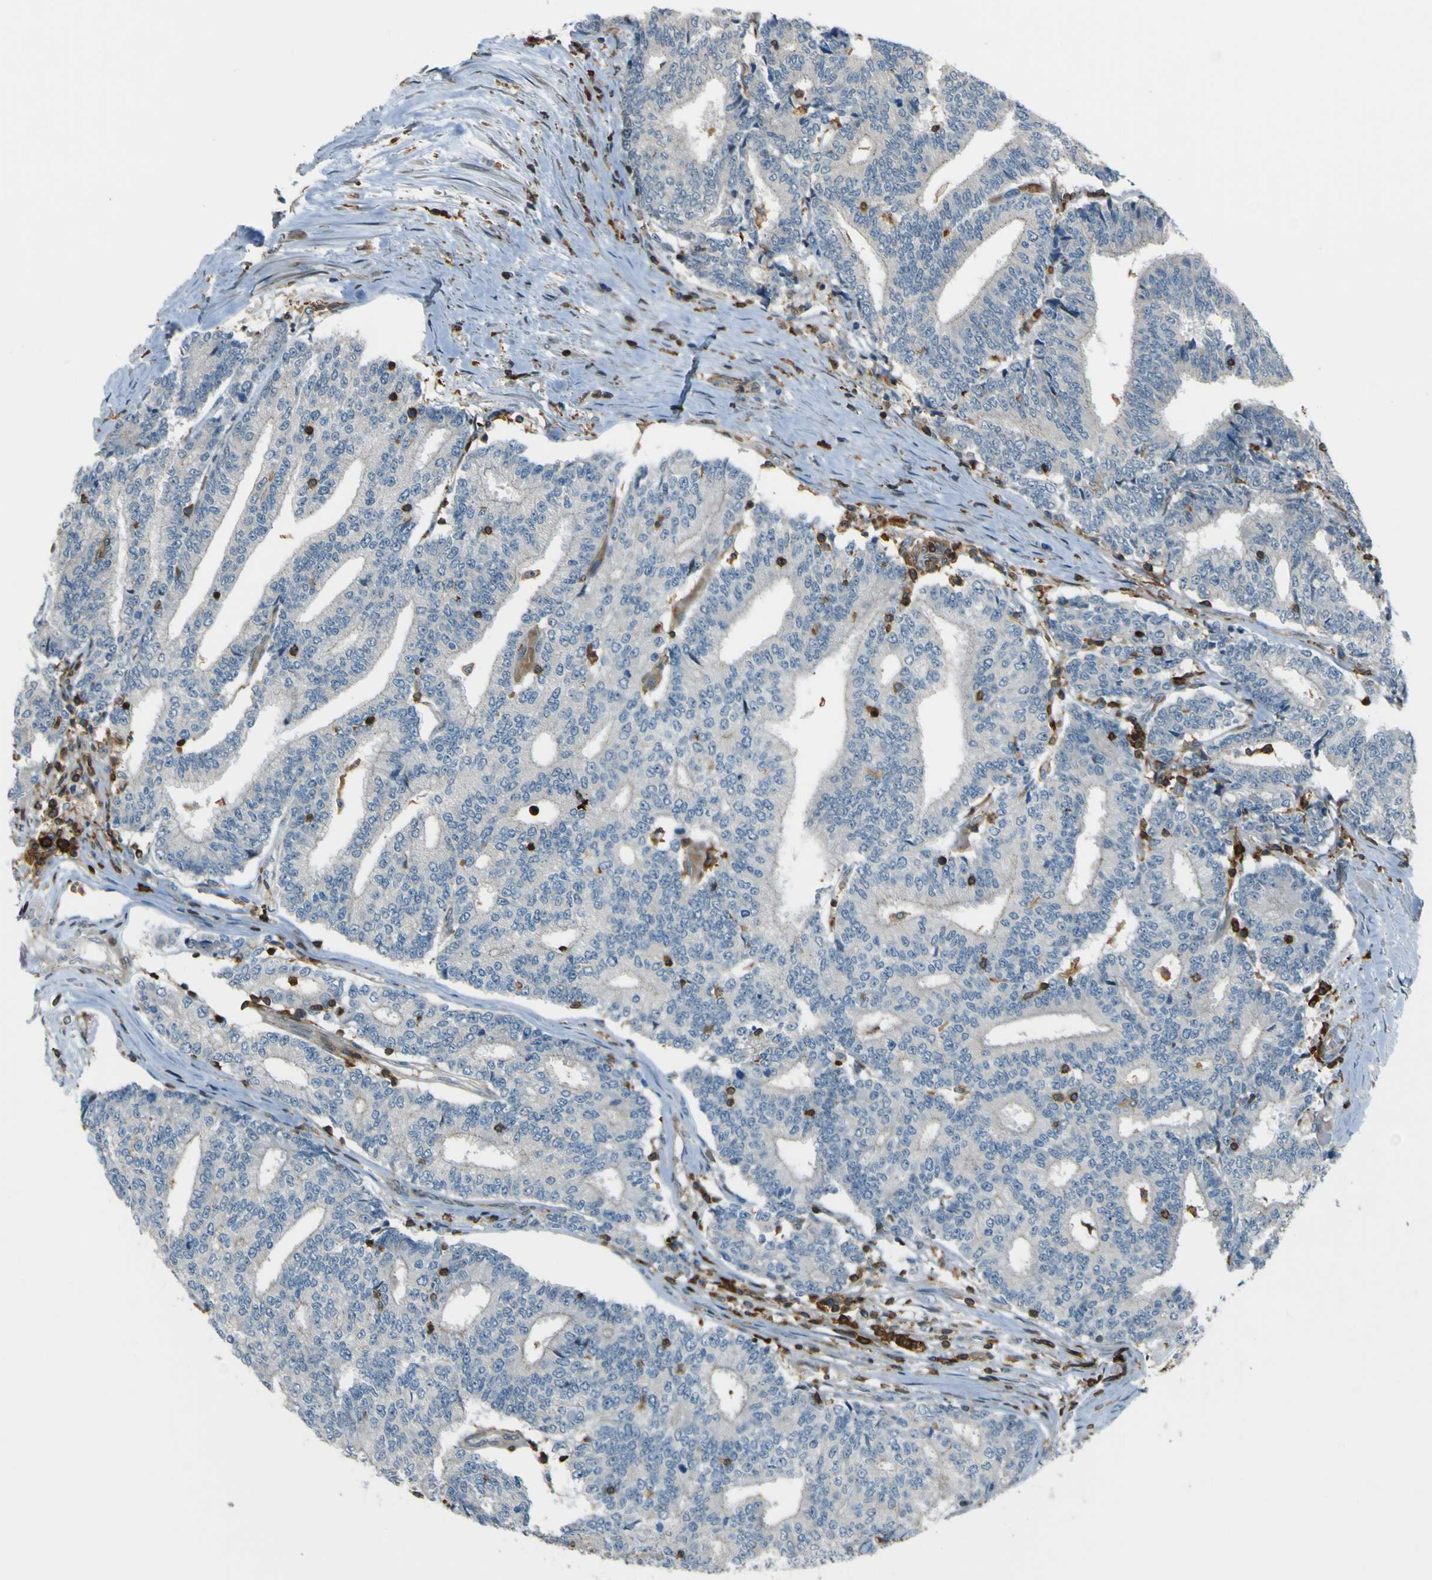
{"staining": {"intensity": "negative", "quantity": "none", "location": "none"}, "tissue": "prostate cancer", "cell_type": "Tumor cells", "image_type": "cancer", "snomed": [{"axis": "morphology", "description": "Normal tissue, NOS"}, {"axis": "morphology", "description": "Adenocarcinoma, High grade"}, {"axis": "topography", "description": "Prostate"}, {"axis": "topography", "description": "Seminal veicle"}], "caption": "Immunohistochemistry of prostate adenocarcinoma (high-grade) exhibits no staining in tumor cells.", "gene": "PCDHB5", "patient": {"sex": "male", "age": 55}}